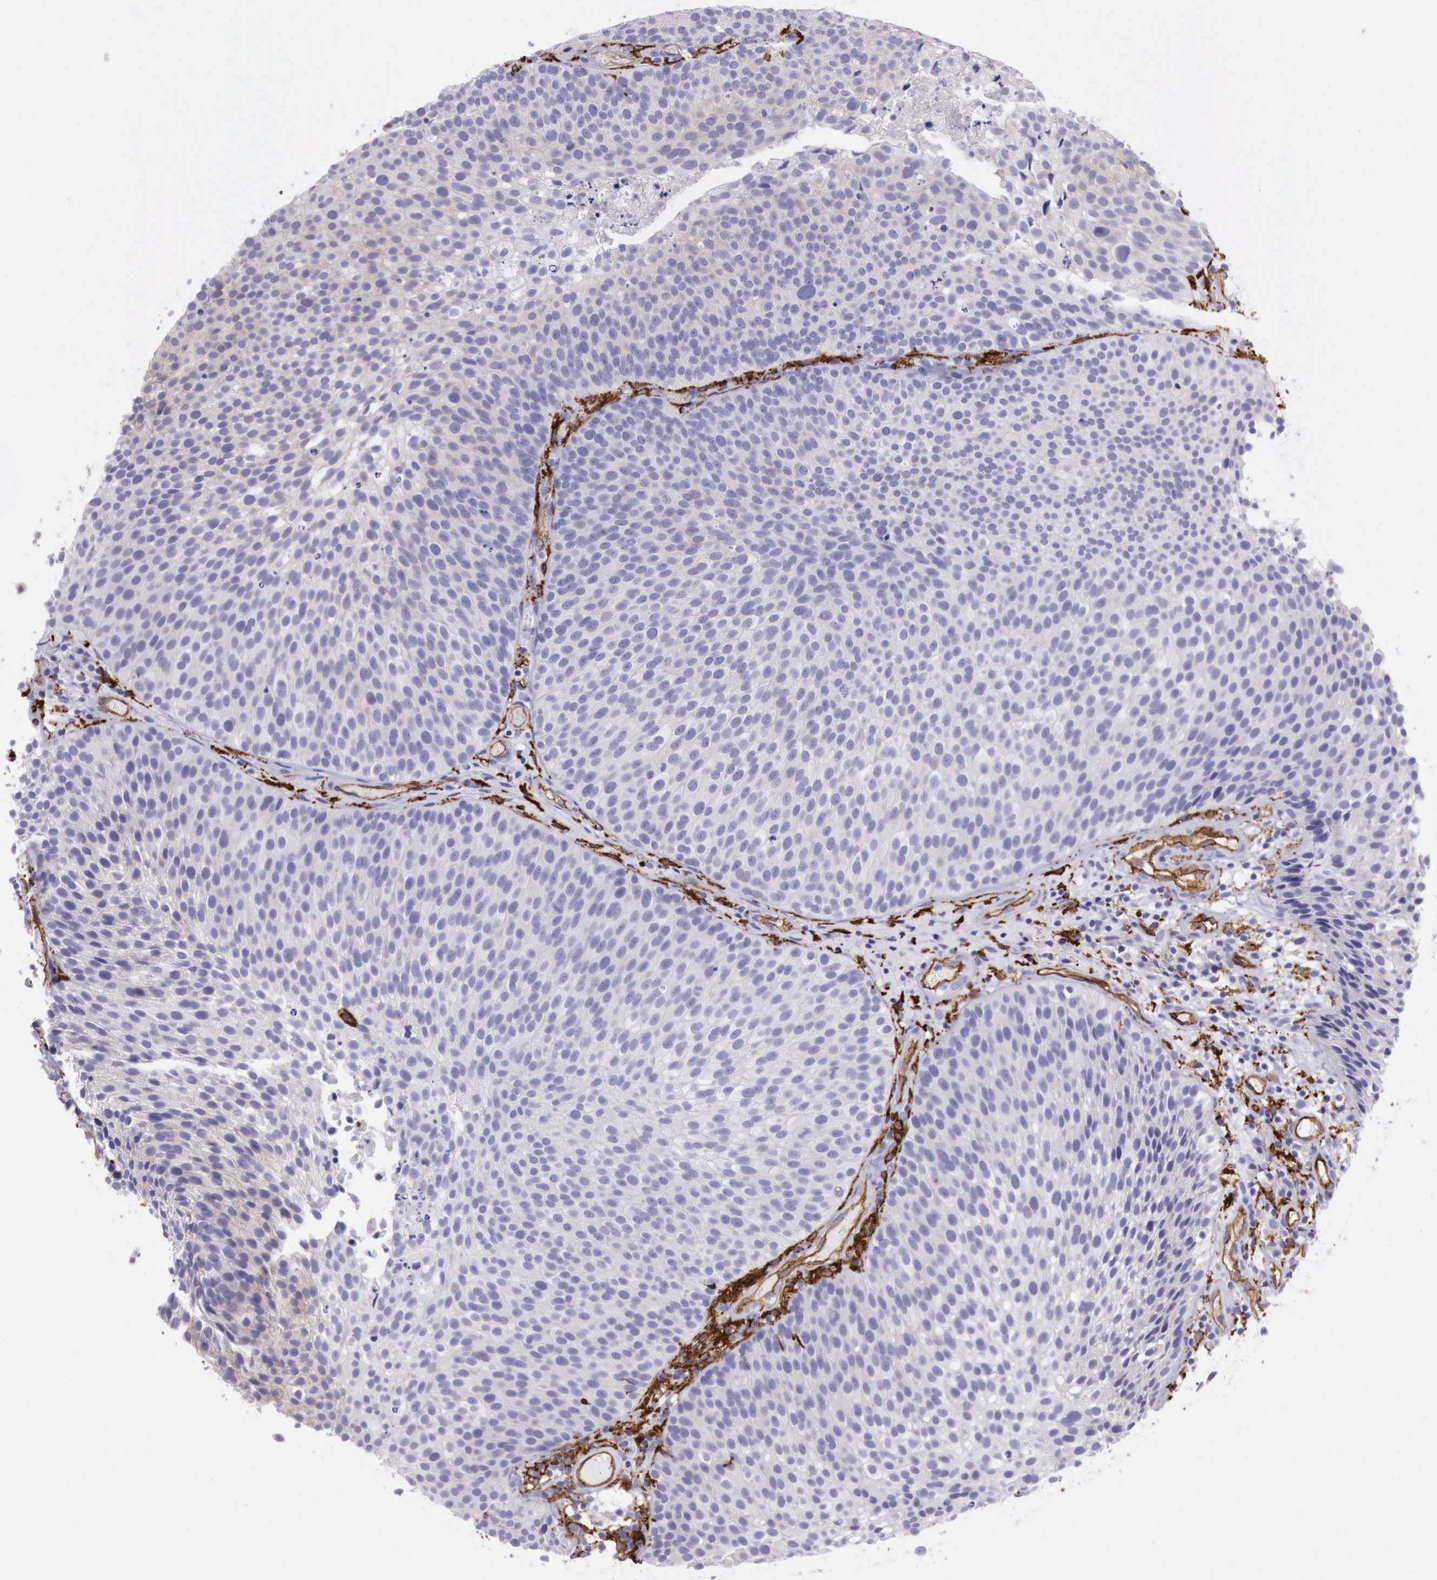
{"staining": {"intensity": "negative", "quantity": "none", "location": "none"}, "tissue": "urothelial cancer", "cell_type": "Tumor cells", "image_type": "cancer", "snomed": [{"axis": "morphology", "description": "Urothelial carcinoma, Low grade"}, {"axis": "topography", "description": "Urinary bladder"}], "caption": "Tumor cells are negative for brown protein staining in urothelial carcinoma (low-grade). (DAB immunohistochemistry, high magnification).", "gene": "MSR1", "patient": {"sex": "male", "age": 85}}